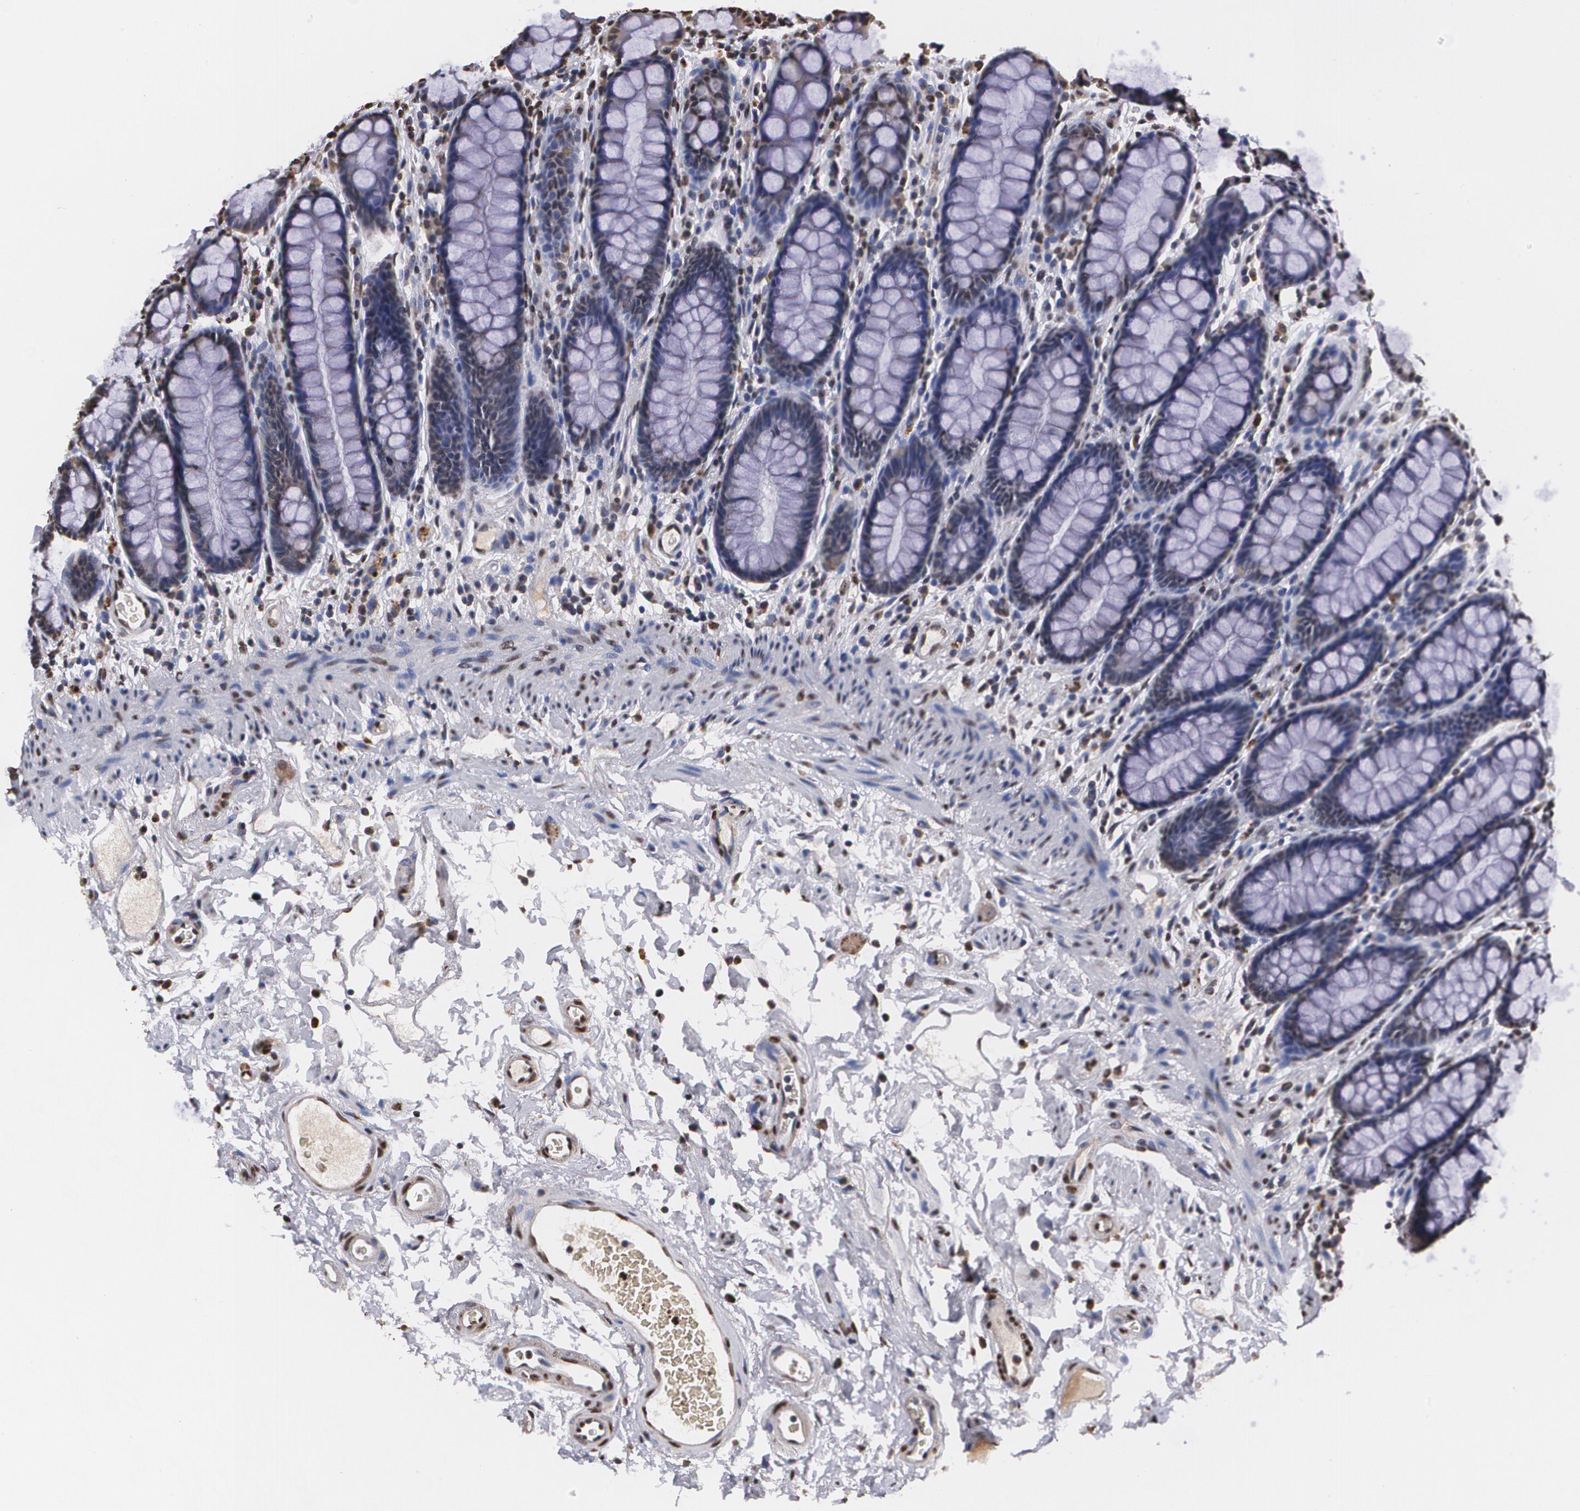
{"staining": {"intensity": "moderate", "quantity": ">75%", "location": "nuclear"}, "tissue": "rectum", "cell_type": "Glandular cells", "image_type": "normal", "snomed": [{"axis": "morphology", "description": "Normal tissue, NOS"}, {"axis": "topography", "description": "Rectum"}], "caption": "Immunohistochemical staining of benign rectum shows moderate nuclear protein staining in approximately >75% of glandular cells.", "gene": "MVP", "patient": {"sex": "male", "age": 92}}